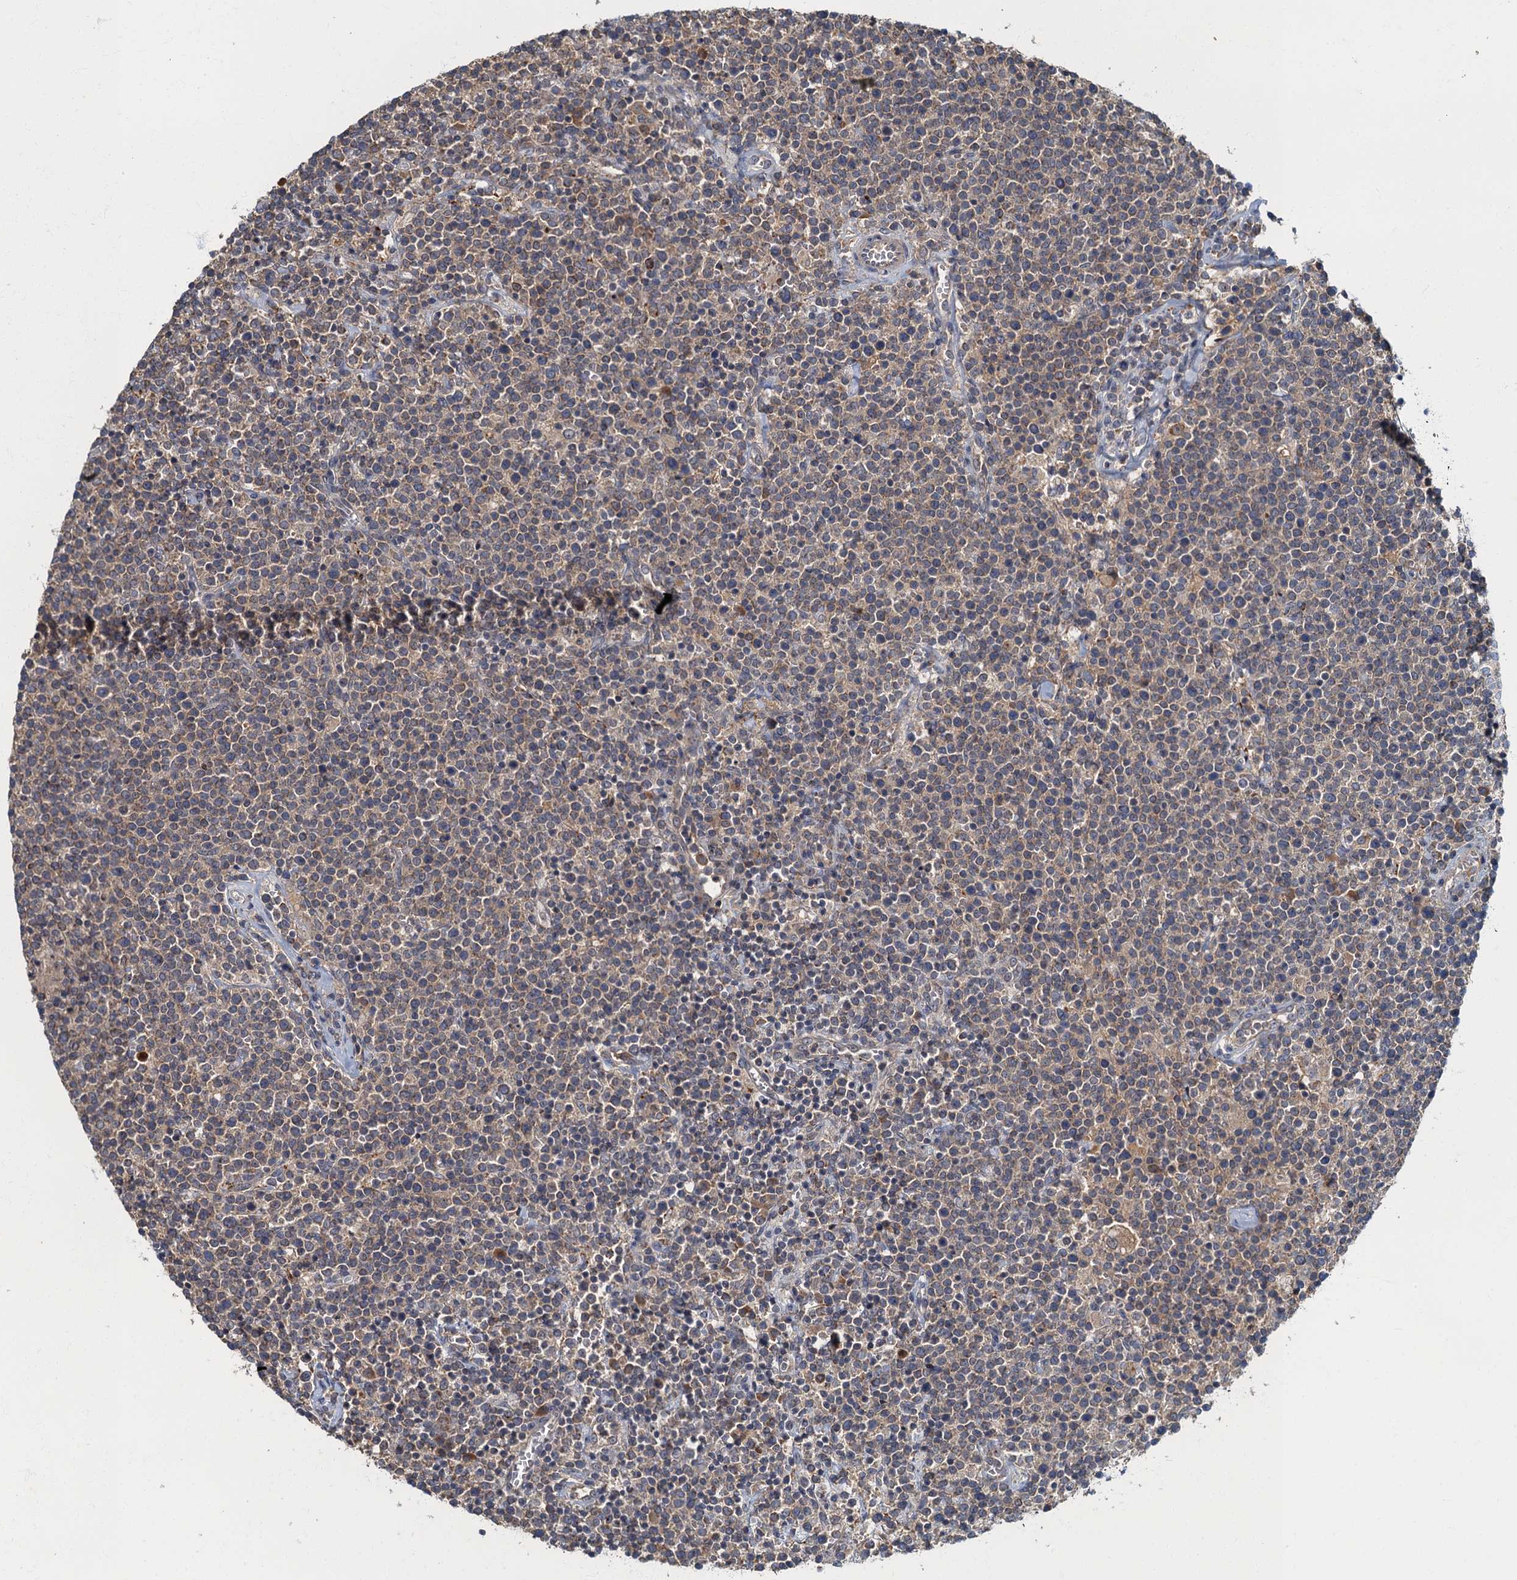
{"staining": {"intensity": "weak", "quantity": ">75%", "location": "cytoplasmic/membranous"}, "tissue": "lymphoma", "cell_type": "Tumor cells", "image_type": "cancer", "snomed": [{"axis": "morphology", "description": "Malignant lymphoma, non-Hodgkin's type, High grade"}, {"axis": "topography", "description": "Lymph node"}], "caption": "A micrograph of malignant lymphoma, non-Hodgkin's type (high-grade) stained for a protein shows weak cytoplasmic/membranous brown staining in tumor cells.", "gene": "WDCP", "patient": {"sex": "male", "age": 61}}